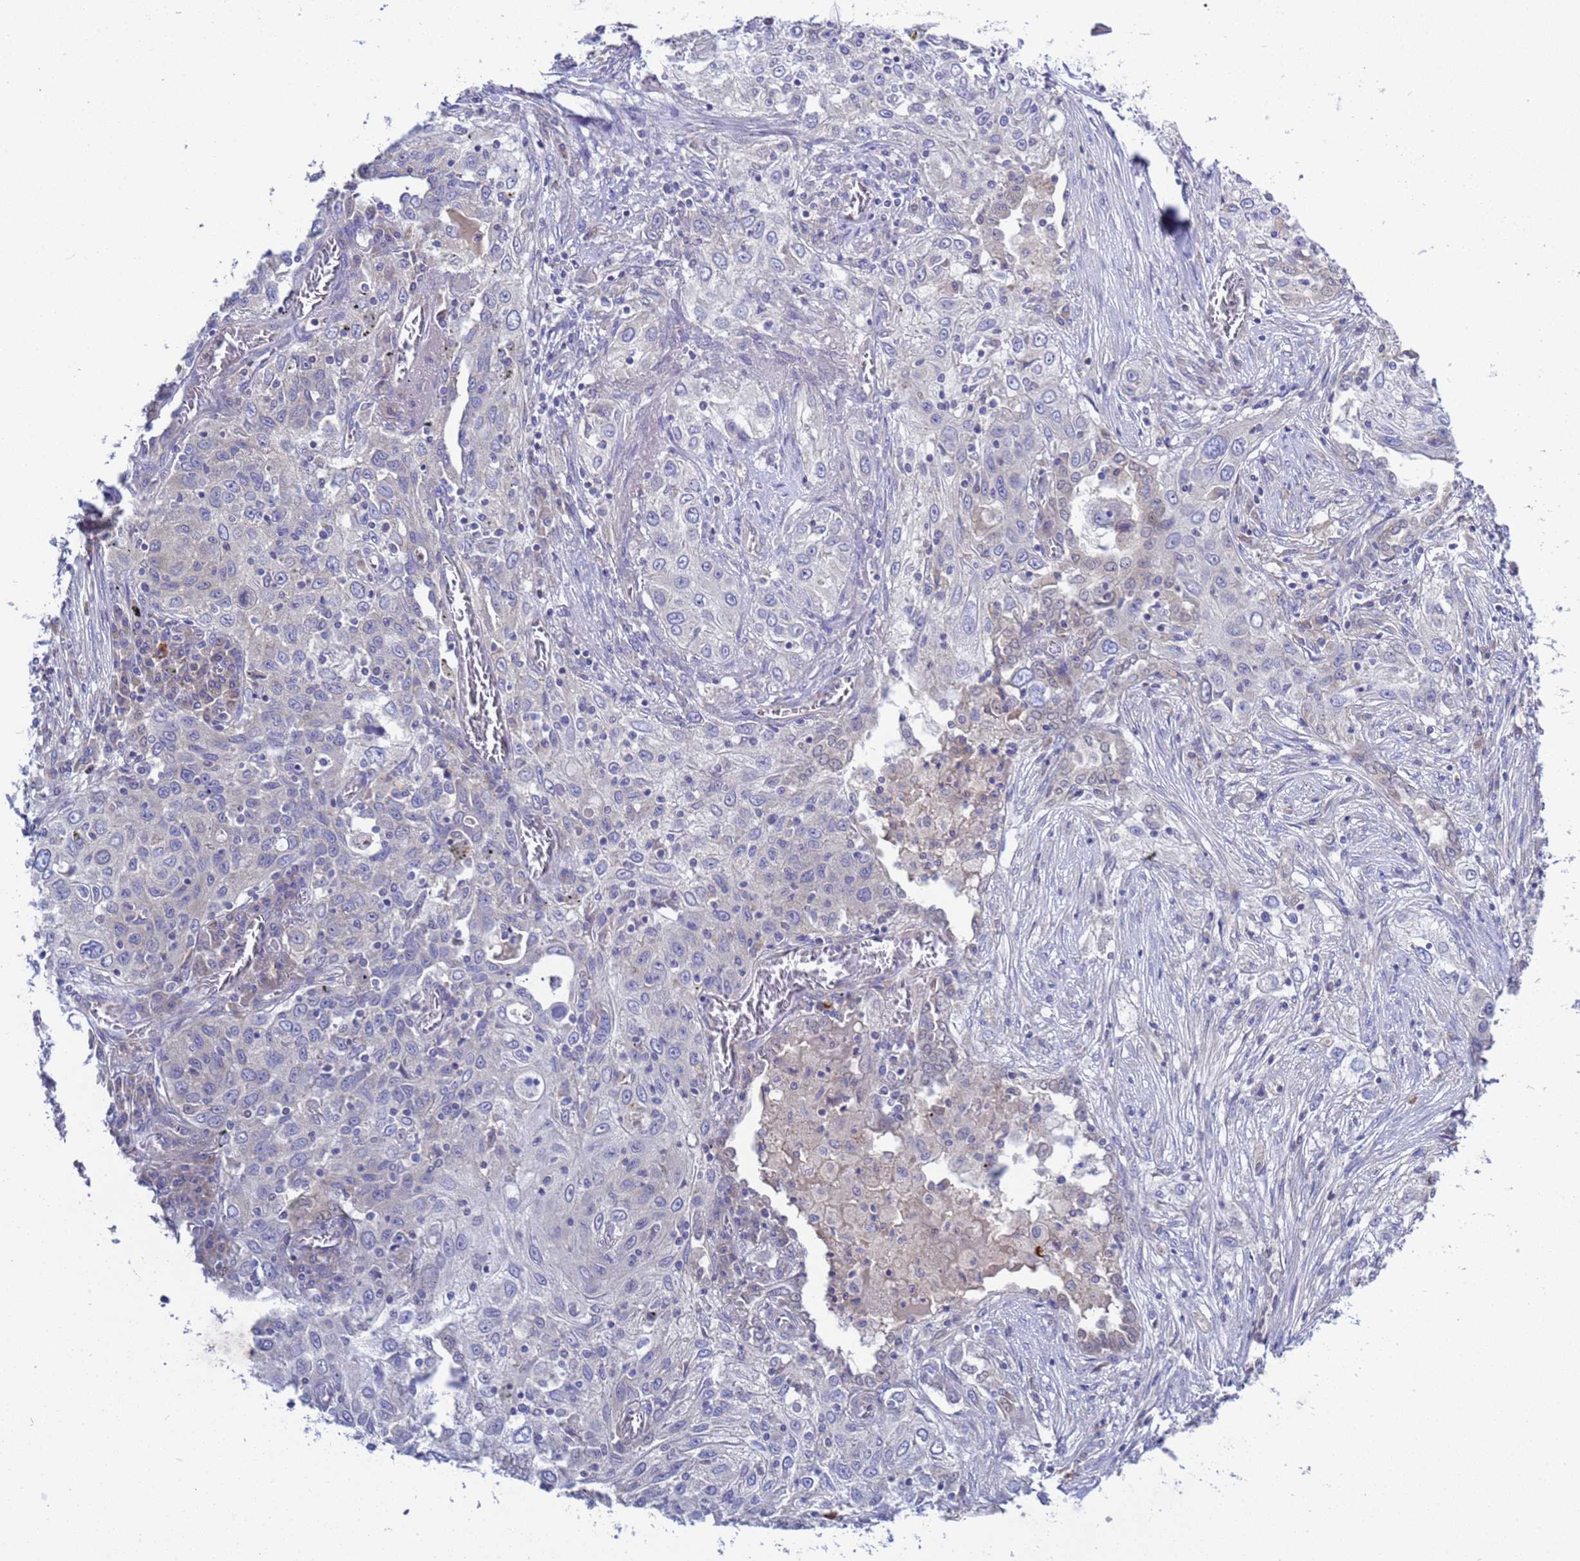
{"staining": {"intensity": "negative", "quantity": "none", "location": "none"}, "tissue": "lung cancer", "cell_type": "Tumor cells", "image_type": "cancer", "snomed": [{"axis": "morphology", "description": "Squamous cell carcinoma, NOS"}, {"axis": "topography", "description": "Lung"}], "caption": "Immunohistochemistry (IHC) micrograph of neoplastic tissue: lung cancer (squamous cell carcinoma) stained with DAB (3,3'-diaminobenzidine) demonstrates no significant protein staining in tumor cells.", "gene": "RC3H2", "patient": {"sex": "female", "age": 69}}